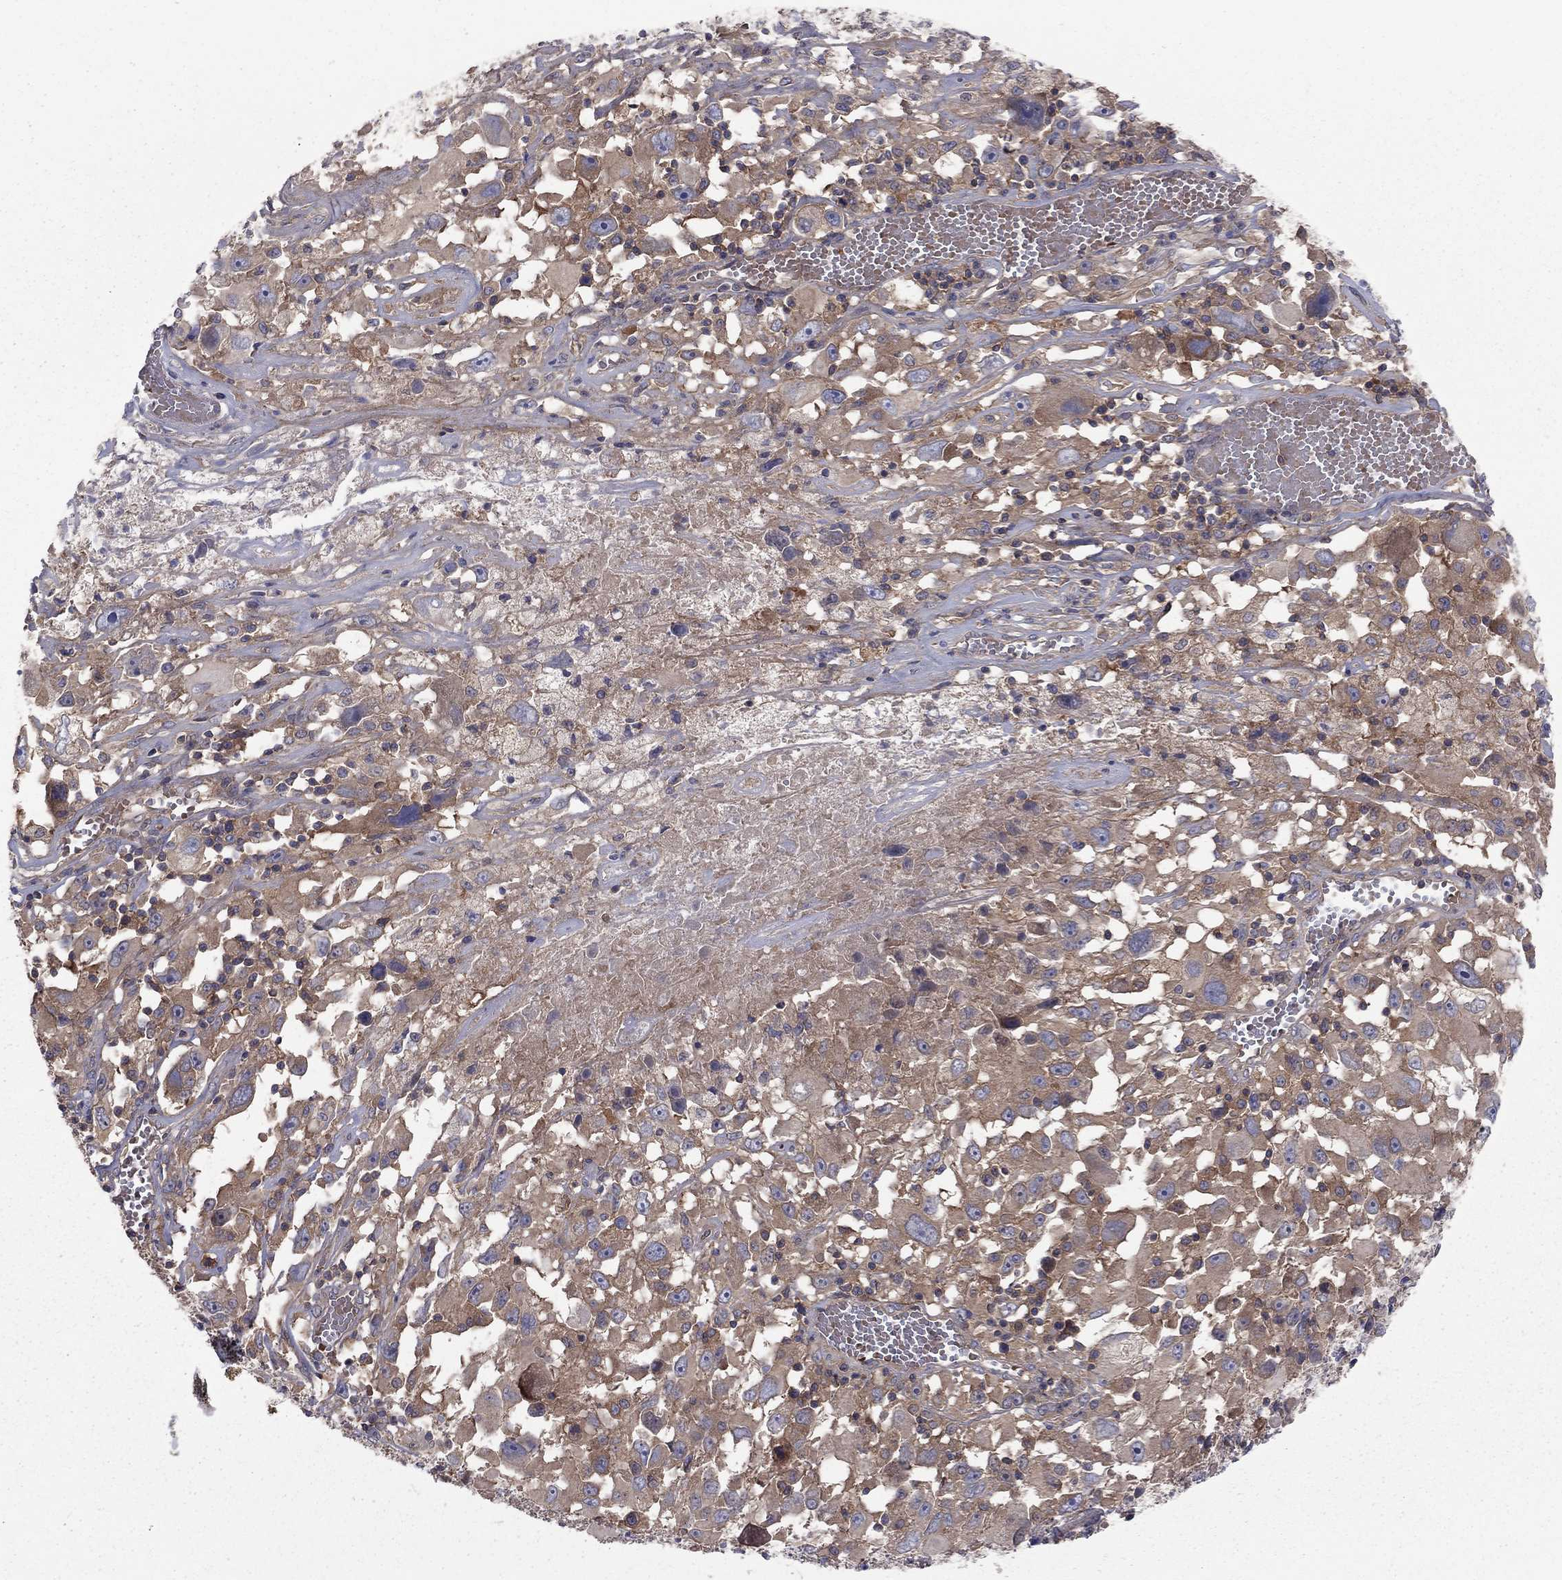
{"staining": {"intensity": "moderate", "quantity": "25%-75%", "location": "cytoplasmic/membranous"}, "tissue": "melanoma", "cell_type": "Tumor cells", "image_type": "cancer", "snomed": [{"axis": "morphology", "description": "Malignant melanoma, Metastatic site"}, {"axis": "topography", "description": "Soft tissue"}], "caption": "Immunohistochemical staining of human malignant melanoma (metastatic site) shows medium levels of moderate cytoplasmic/membranous protein positivity in about 25%-75% of tumor cells. The staining was performed using DAB (3,3'-diaminobenzidine) to visualize the protein expression in brown, while the nuclei were stained in blue with hematoxylin (Magnification: 20x).", "gene": "RNF123", "patient": {"sex": "male", "age": 50}}